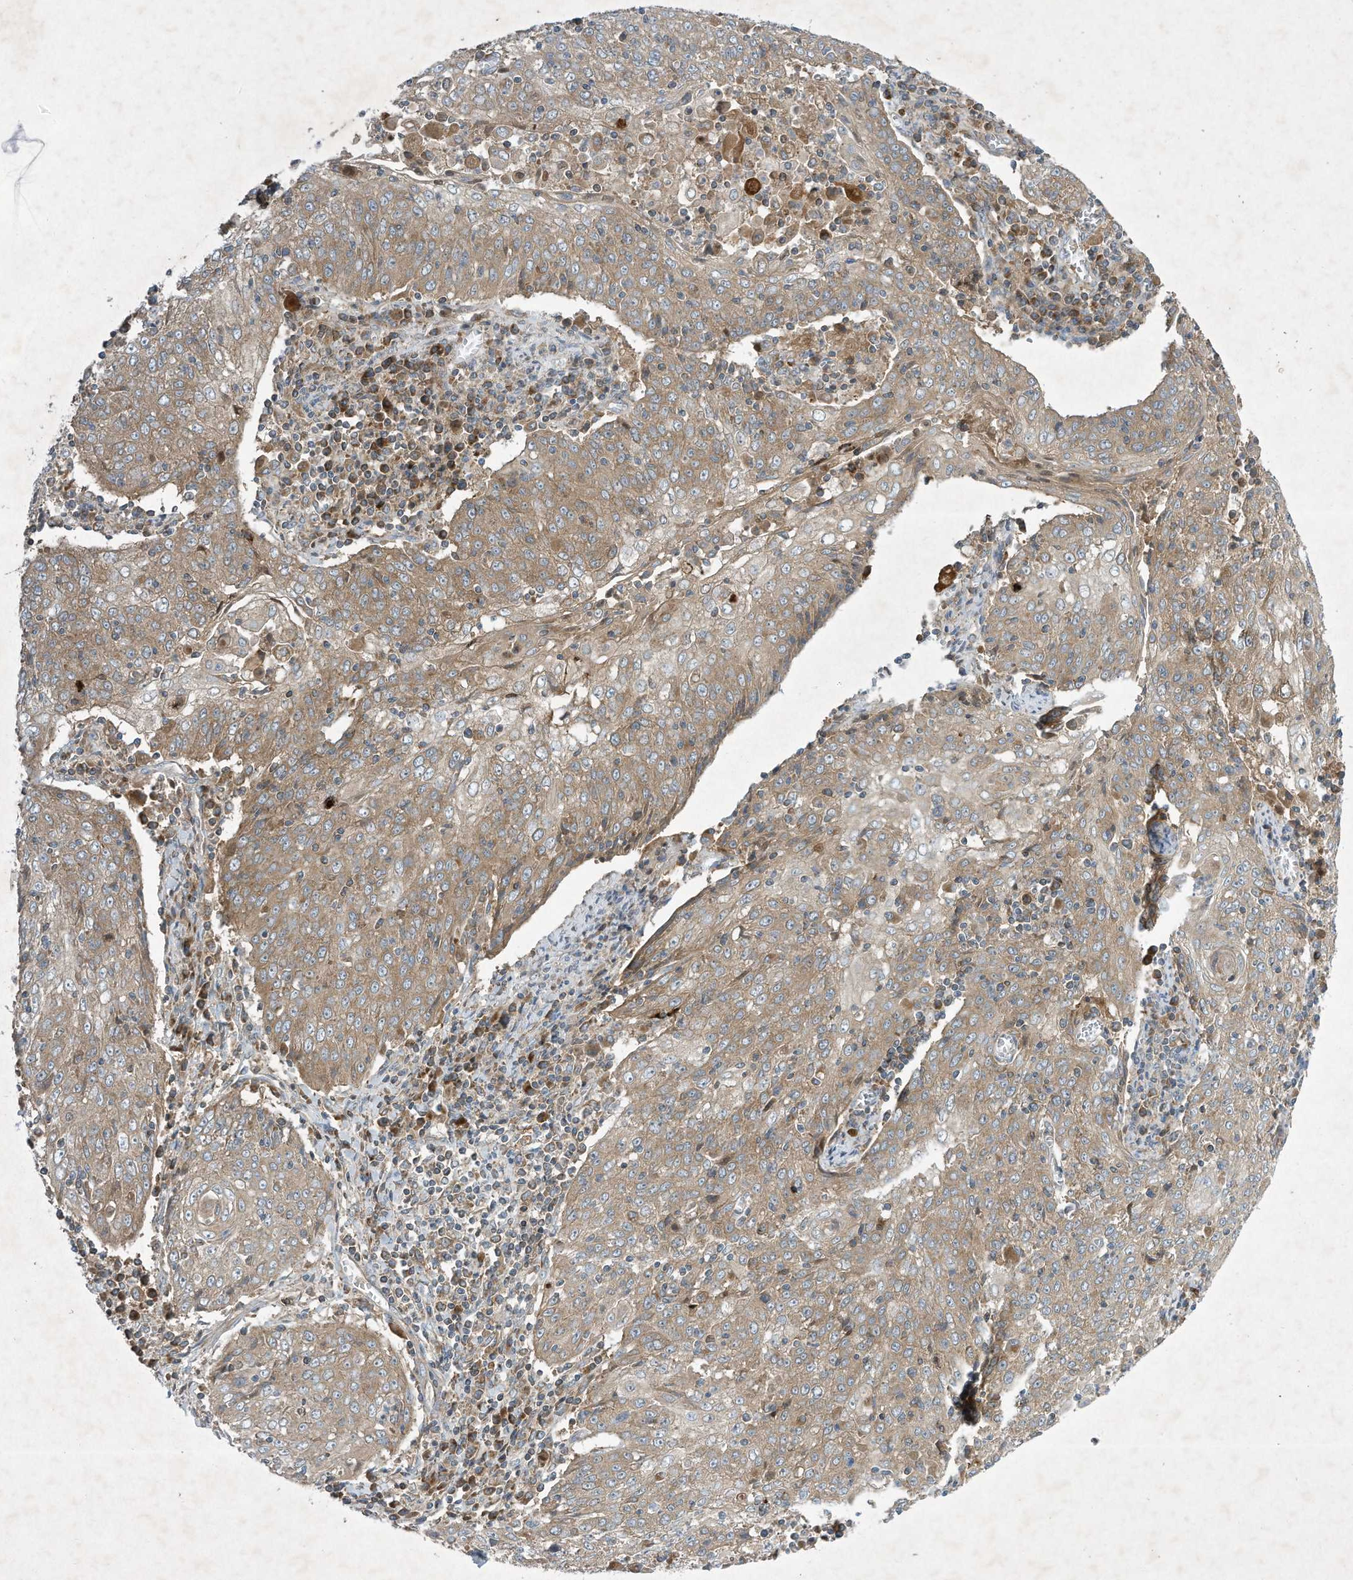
{"staining": {"intensity": "weak", "quantity": ">75%", "location": "cytoplasmic/membranous"}, "tissue": "cervical cancer", "cell_type": "Tumor cells", "image_type": "cancer", "snomed": [{"axis": "morphology", "description": "Squamous cell carcinoma, NOS"}, {"axis": "topography", "description": "Cervix"}], "caption": "About >75% of tumor cells in human cervical cancer display weak cytoplasmic/membranous protein staining as visualized by brown immunohistochemical staining.", "gene": "SYNJ2", "patient": {"sex": "female", "age": 48}}